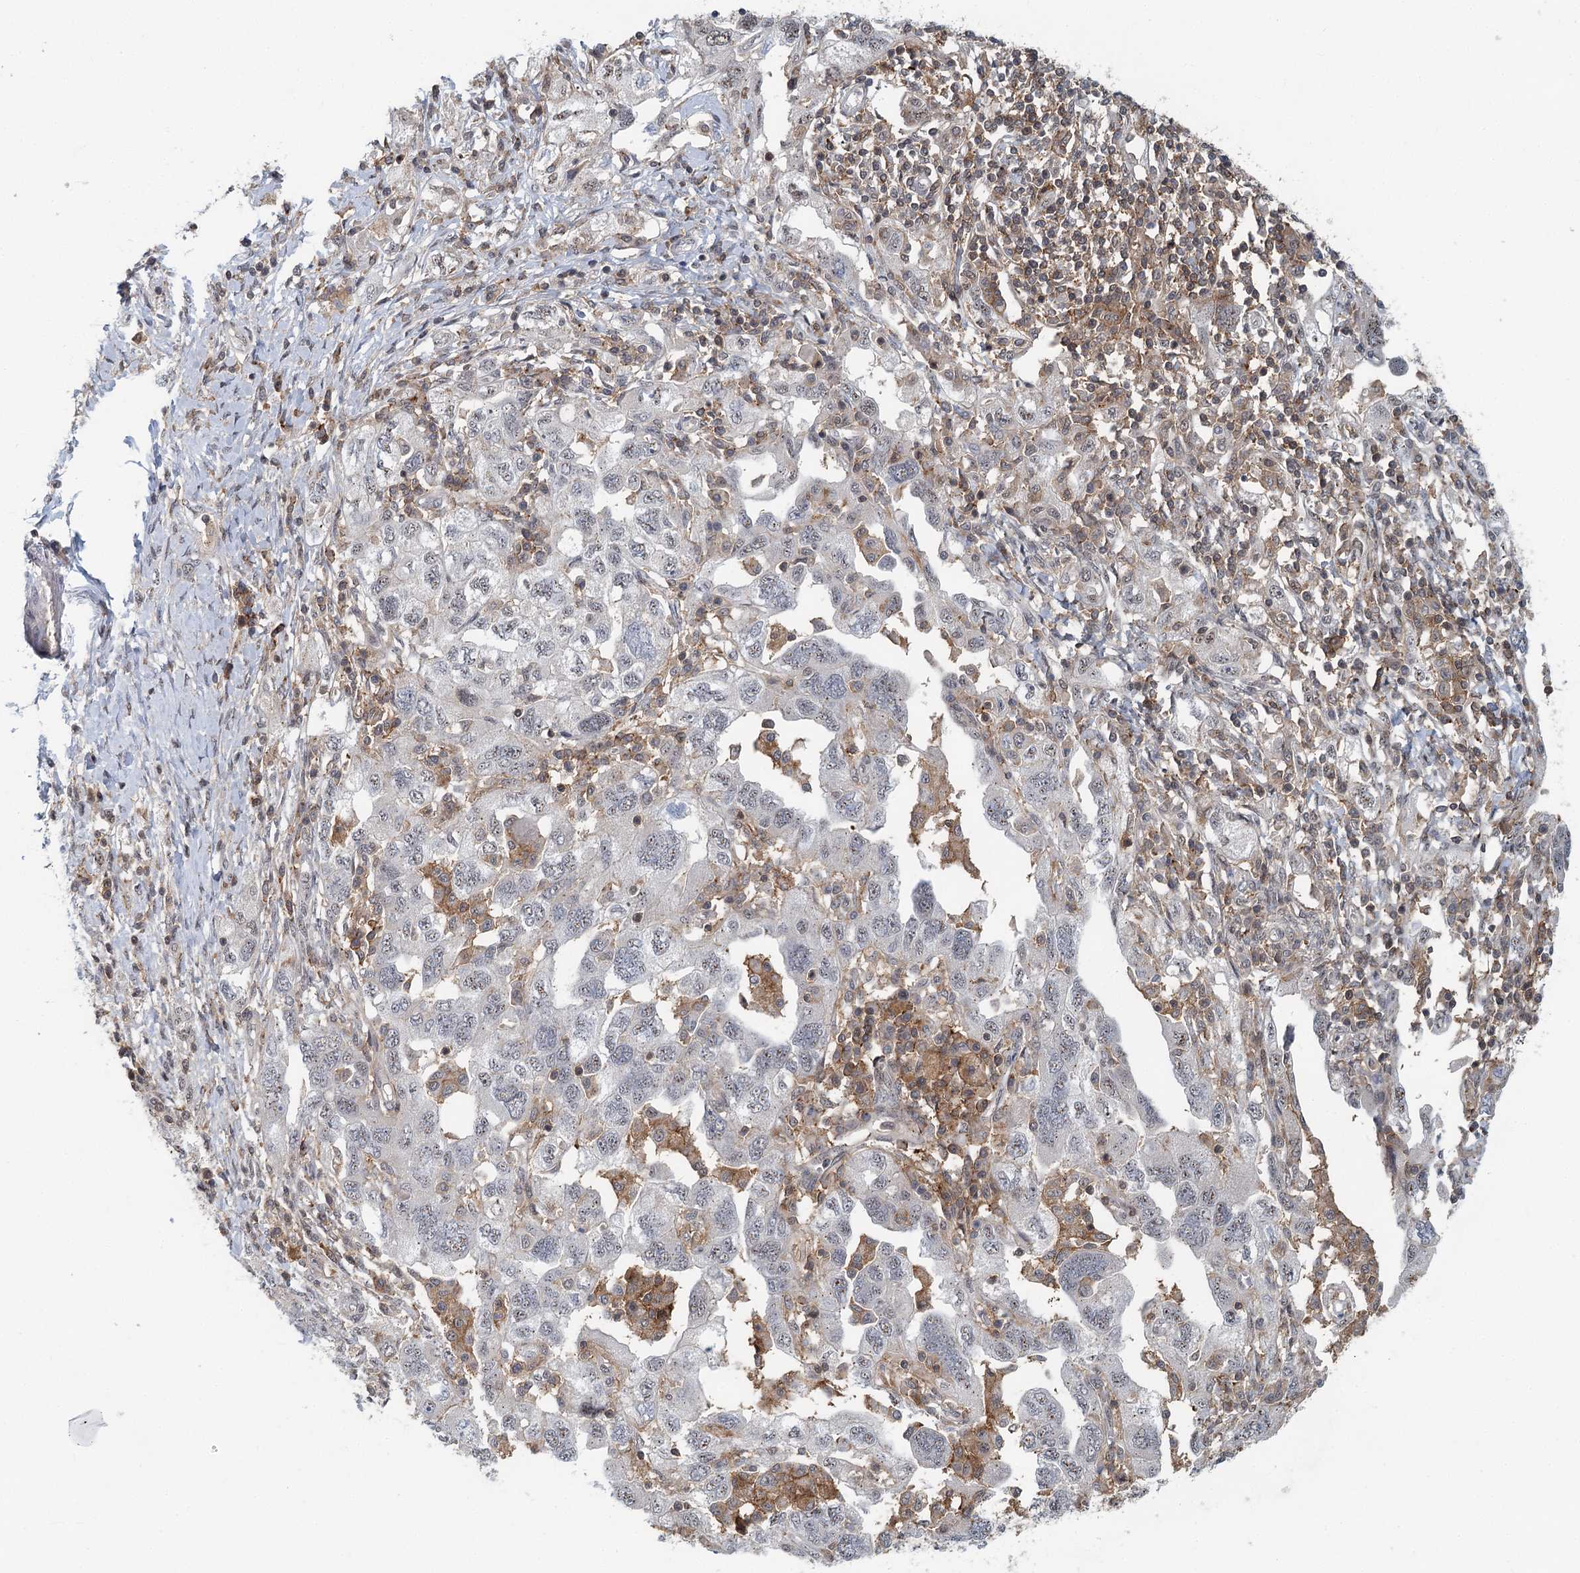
{"staining": {"intensity": "weak", "quantity": "<25%", "location": "nuclear"}, "tissue": "ovarian cancer", "cell_type": "Tumor cells", "image_type": "cancer", "snomed": [{"axis": "morphology", "description": "Carcinoma, NOS"}, {"axis": "morphology", "description": "Cystadenocarcinoma, serous, NOS"}, {"axis": "topography", "description": "Ovary"}], "caption": "High power microscopy image of an immunohistochemistry (IHC) photomicrograph of ovarian cancer, revealing no significant staining in tumor cells.", "gene": "CDC42SE2", "patient": {"sex": "female", "age": 69}}